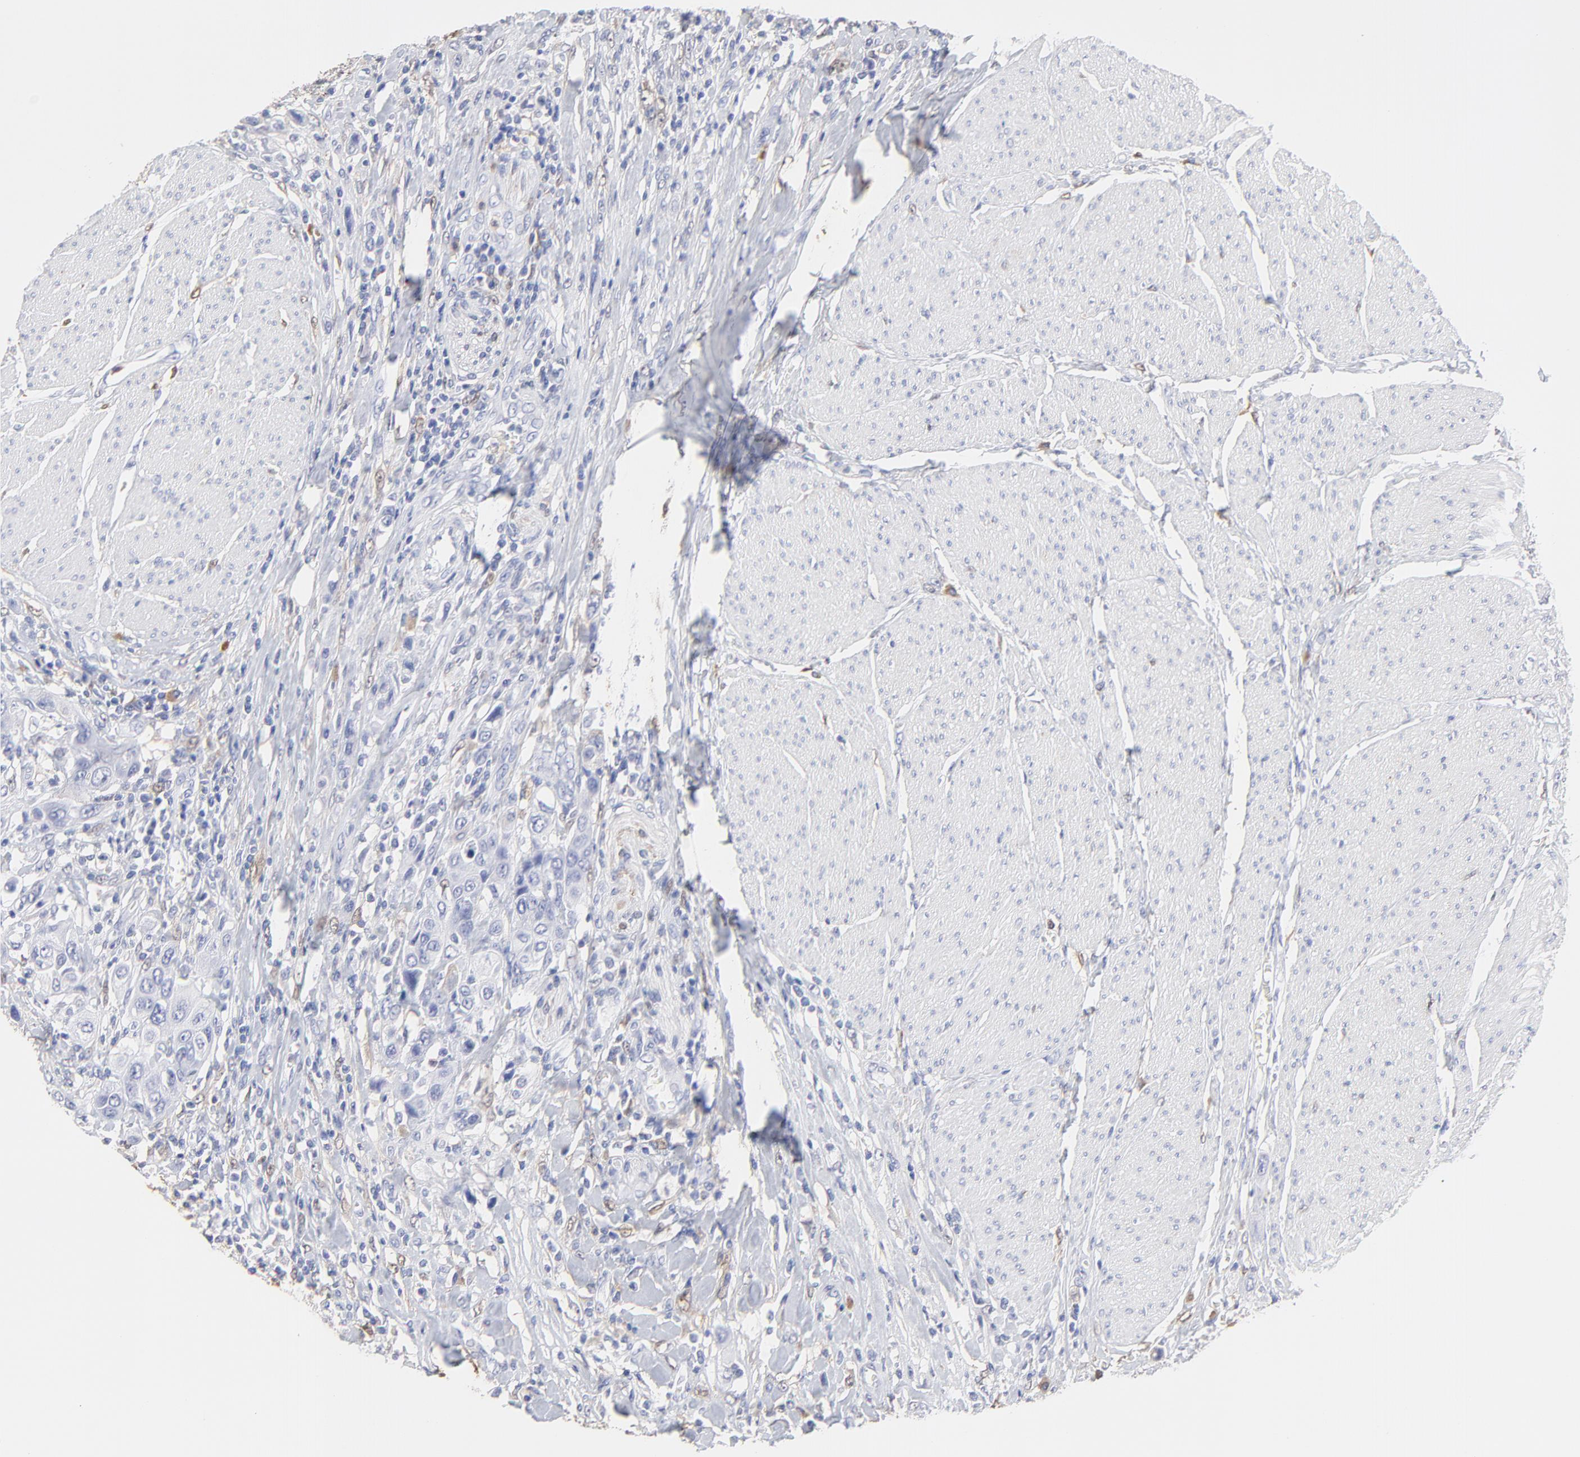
{"staining": {"intensity": "negative", "quantity": "none", "location": "none"}, "tissue": "urothelial cancer", "cell_type": "Tumor cells", "image_type": "cancer", "snomed": [{"axis": "morphology", "description": "Urothelial carcinoma, High grade"}, {"axis": "topography", "description": "Urinary bladder"}], "caption": "Immunohistochemistry of urothelial cancer reveals no positivity in tumor cells. (Stains: DAB (3,3'-diaminobenzidine) immunohistochemistry with hematoxylin counter stain, Microscopy: brightfield microscopy at high magnification).", "gene": "SMARCA1", "patient": {"sex": "male", "age": 50}}